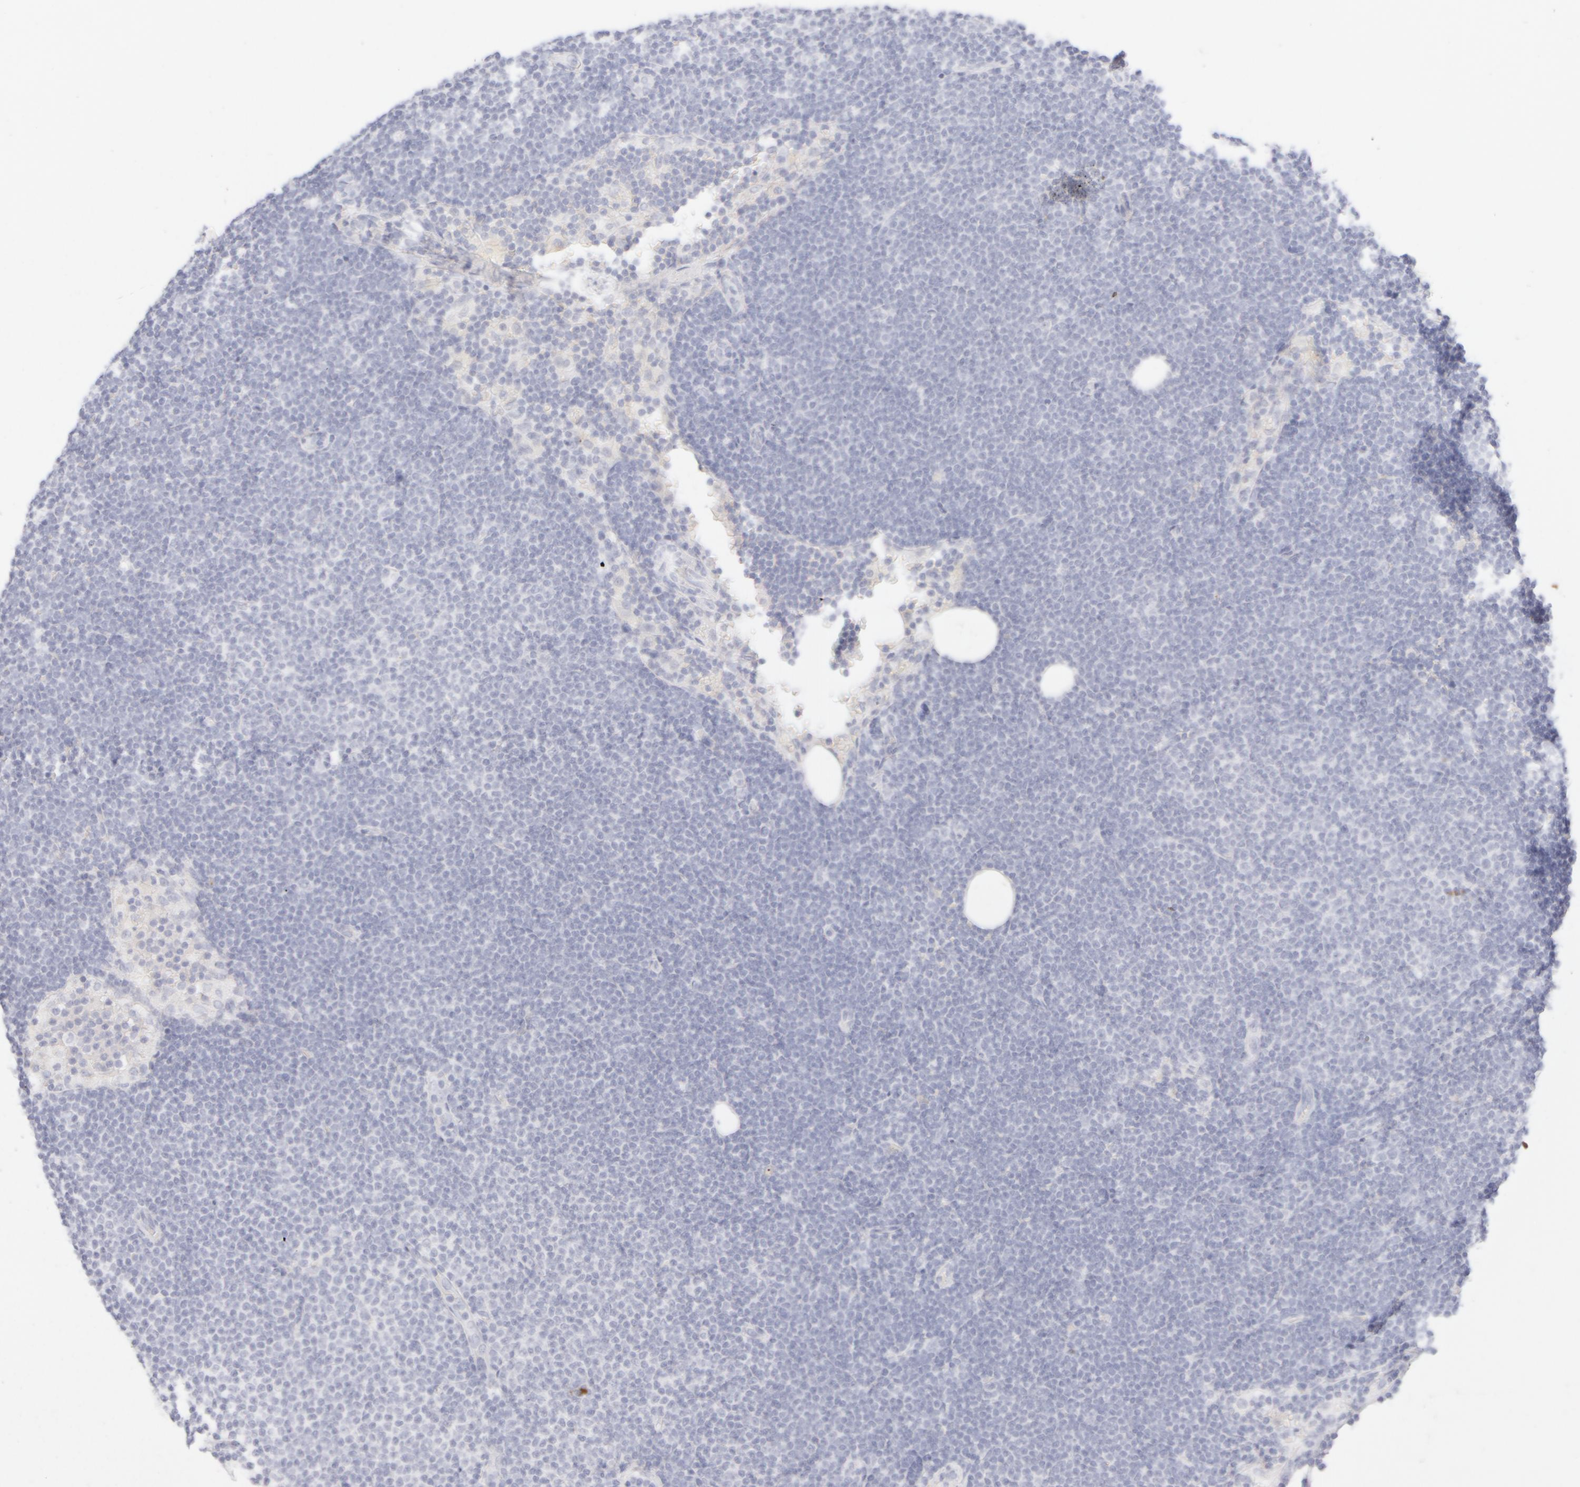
{"staining": {"intensity": "negative", "quantity": "none", "location": "none"}, "tissue": "lymphoma", "cell_type": "Tumor cells", "image_type": "cancer", "snomed": [{"axis": "morphology", "description": "Malignant lymphoma, non-Hodgkin's type, Low grade"}, {"axis": "topography", "description": "Lymph node"}], "caption": "Tumor cells show no significant positivity in lymphoma. Brightfield microscopy of immunohistochemistry (IHC) stained with DAB (brown) and hematoxylin (blue), captured at high magnification.", "gene": "KRT15", "patient": {"sex": "female", "age": 53}}